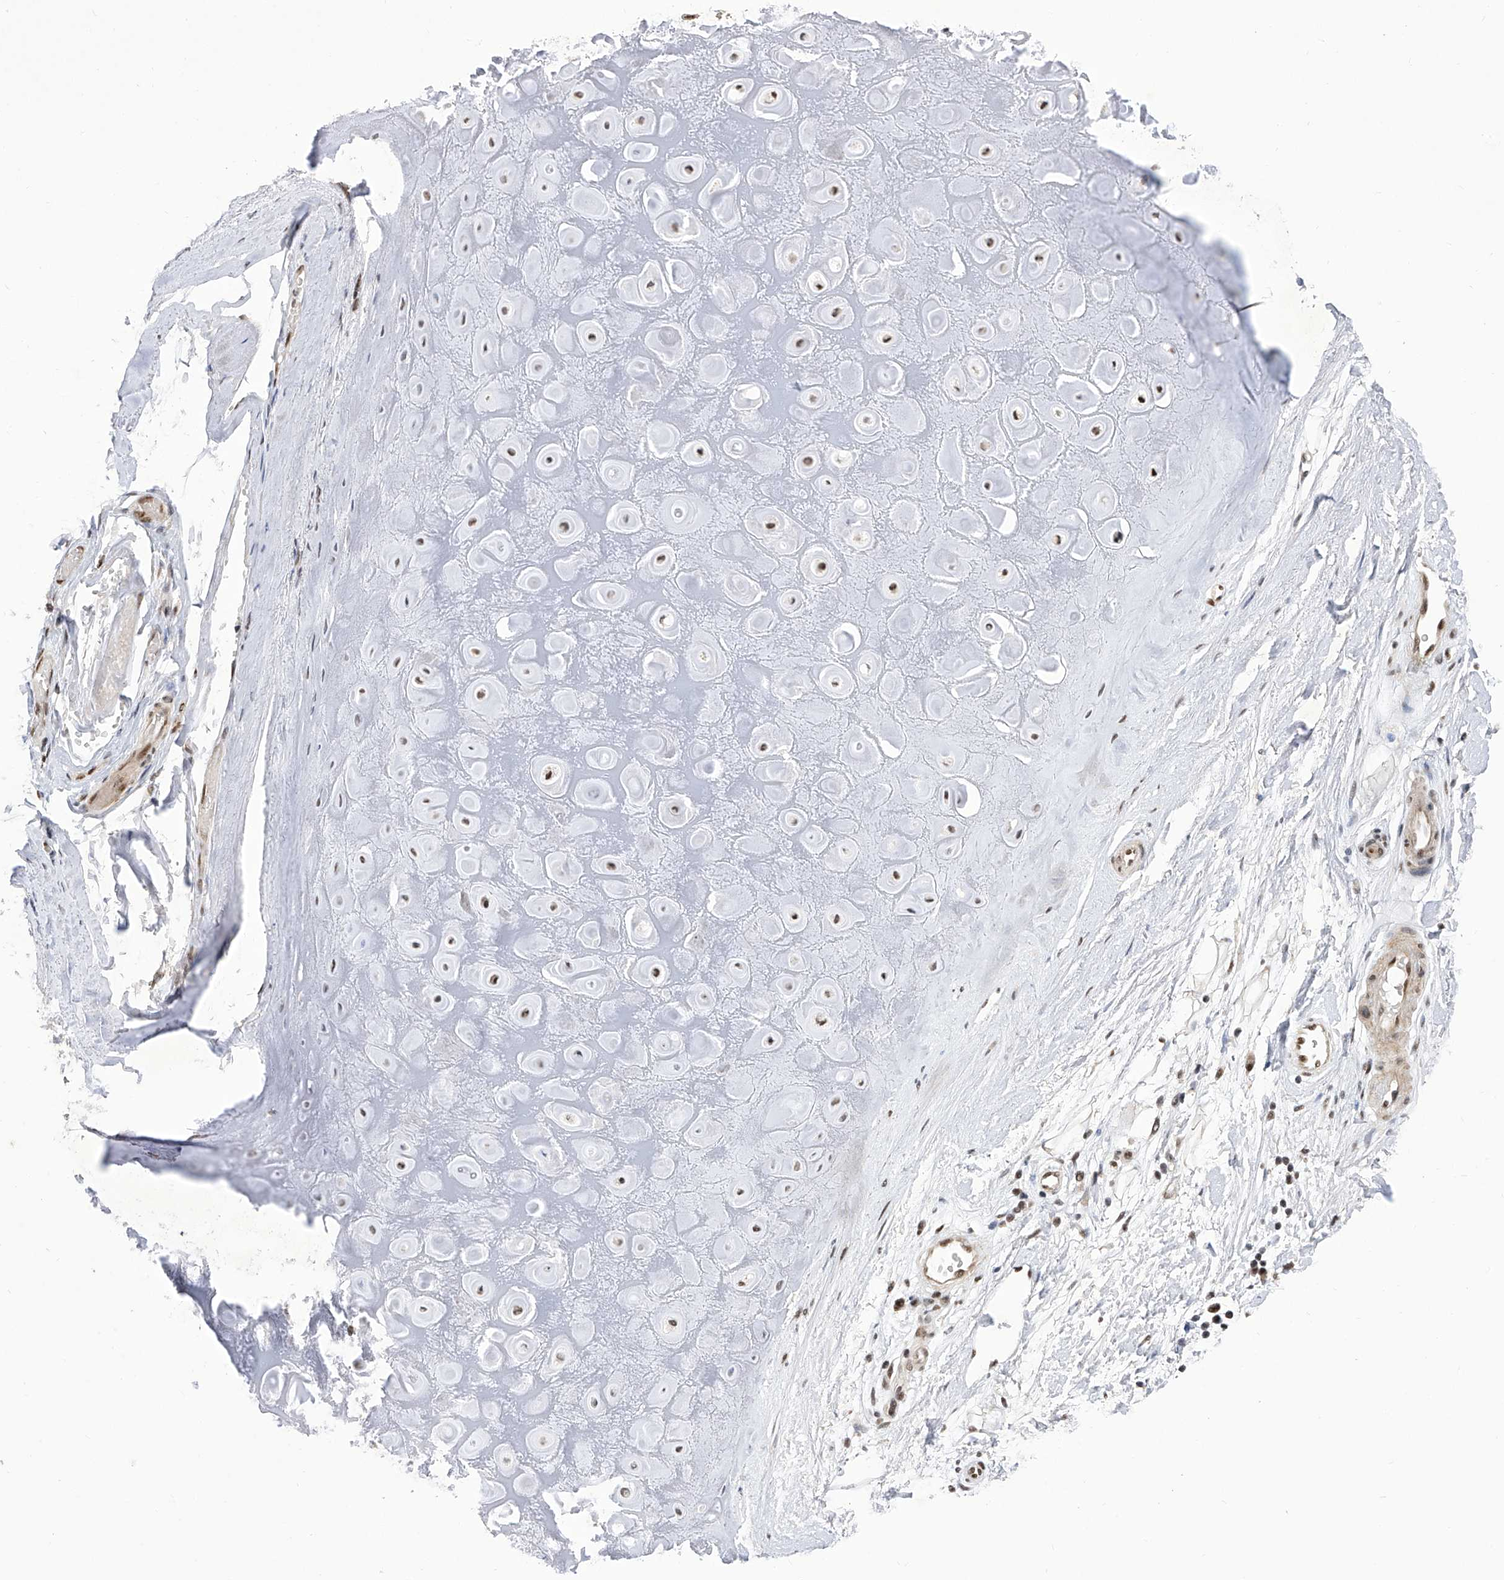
{"staining": {"intensity": "moderate", "quantity": ">75%", "location": "nuclear"}, "tissue": "adipose tissue", "cell_type": "Adipocytes", "image_type": "normal", "snomed": [{"axis": "morphology", "description": "Normal tissue, NOS"}, {"axis": "morphology", "description": "Basal cell carcinoma"}, {"axis": "topography", "description": "Skin"}], "caption": "Protein expression analysis of unremarkable adipose tissue displays moderate nuclear staining in about >75% of adipocytes.", "gene": "RAD54L", "patient": {"sex": "female", "age": 89}}